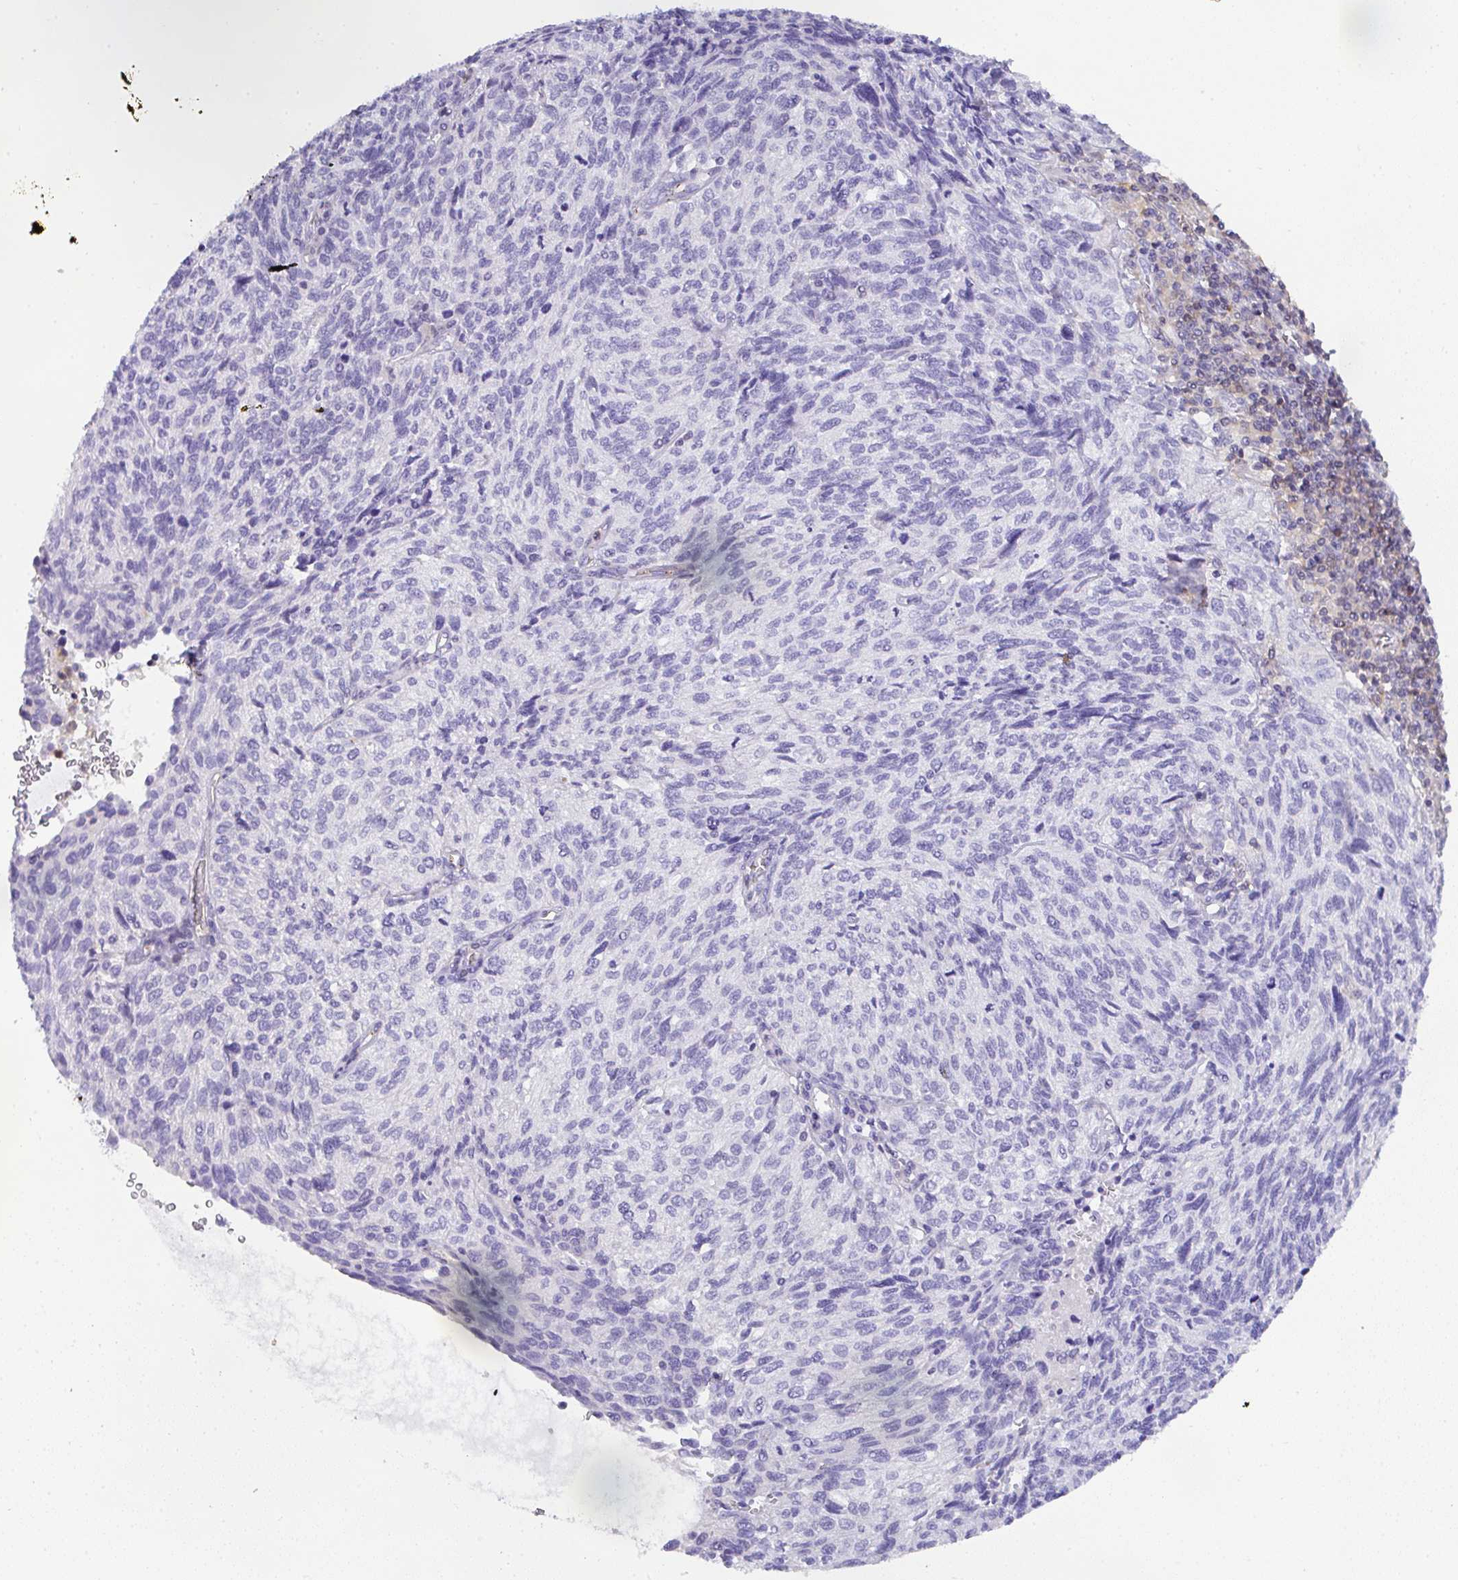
{"staining": {"intensity": "negative", "quantity": "none", "location": "none"}, "tissue": "cervical cancer", "cell_type": "Tumor cells", "image_type": "cancer", "snomed": [{"axis": "morphology", "description": "Squamous cell carcinoma, NOS"}, {"axis": "topography", "description": "Cervix"}], "caption": "The photomicrograph exhibits no significant expression in tumor cells of cervical cancer. (Brightfield microscopy of DAB (3,3'-diaminobenzidine) immunohistochemistry (IHC) at high magnification).", "gene": "TNFAIP8", "patient": {"sex": "female", "age": 45}}